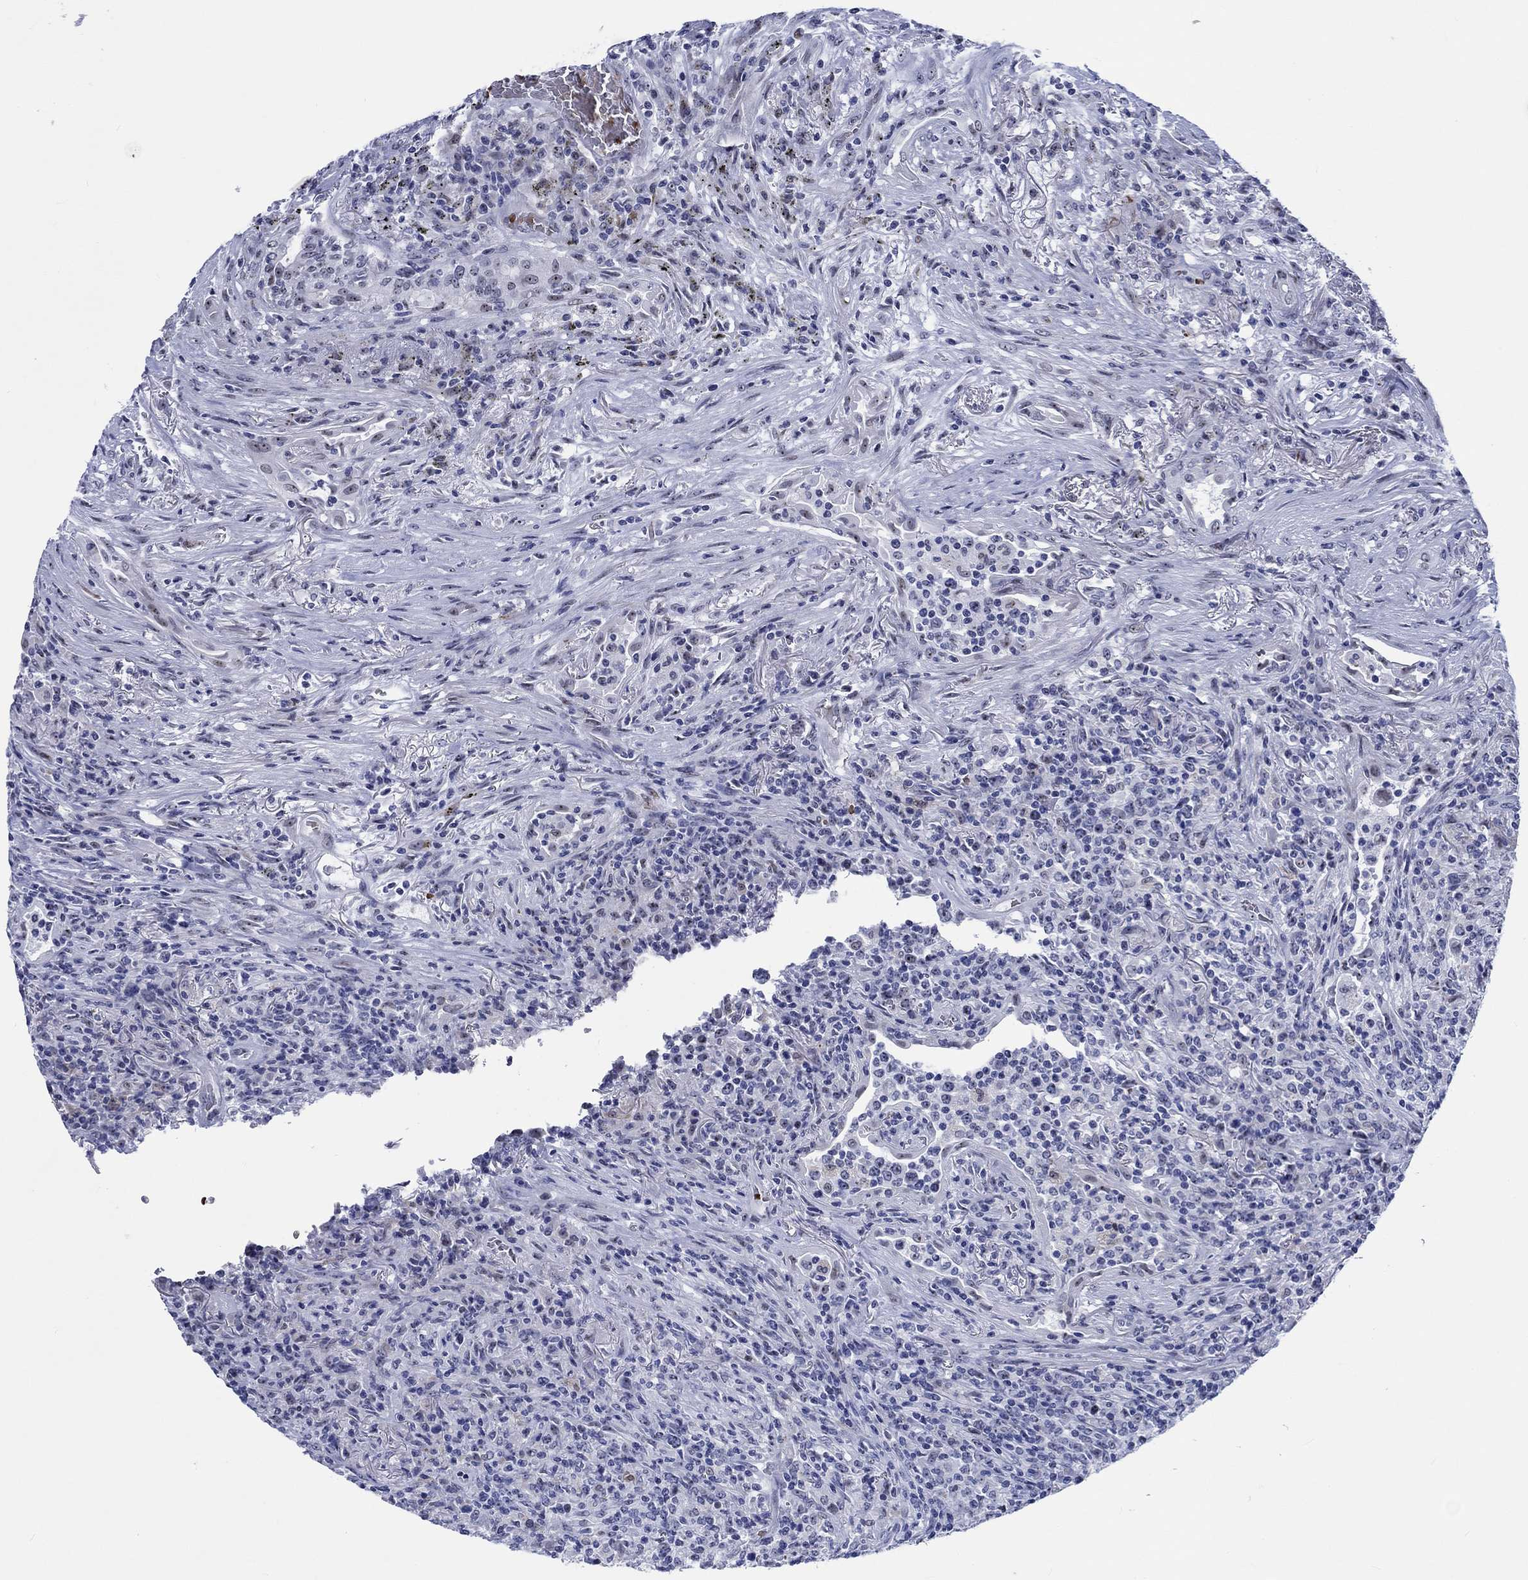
{"staining": {"intensity": "weak", "quantity": ">75%", "location": "nuclear"}, "tissue": "lymphoma", "cell_type": "Tumor cells", "image_type": "cancer", "snomed": [{"axis": "morphology", "description": "Malignant lymphoma, non-Hodgkin's type, High grade"}, {"axis": "topography", "description": "Lung"}], "caption": "DAB immunohistochemical staining of lymphoma displays weak nuclear protein expression in about >75% of tumor cells. The staining was performed using DAB (3,3'-diaminobenzidine), with brown indicating positive protein expression. Nuclei are stained blue with hematoxylin.", "gene": "ZNF446", "patient": {"sex": "male", "age": 79}}